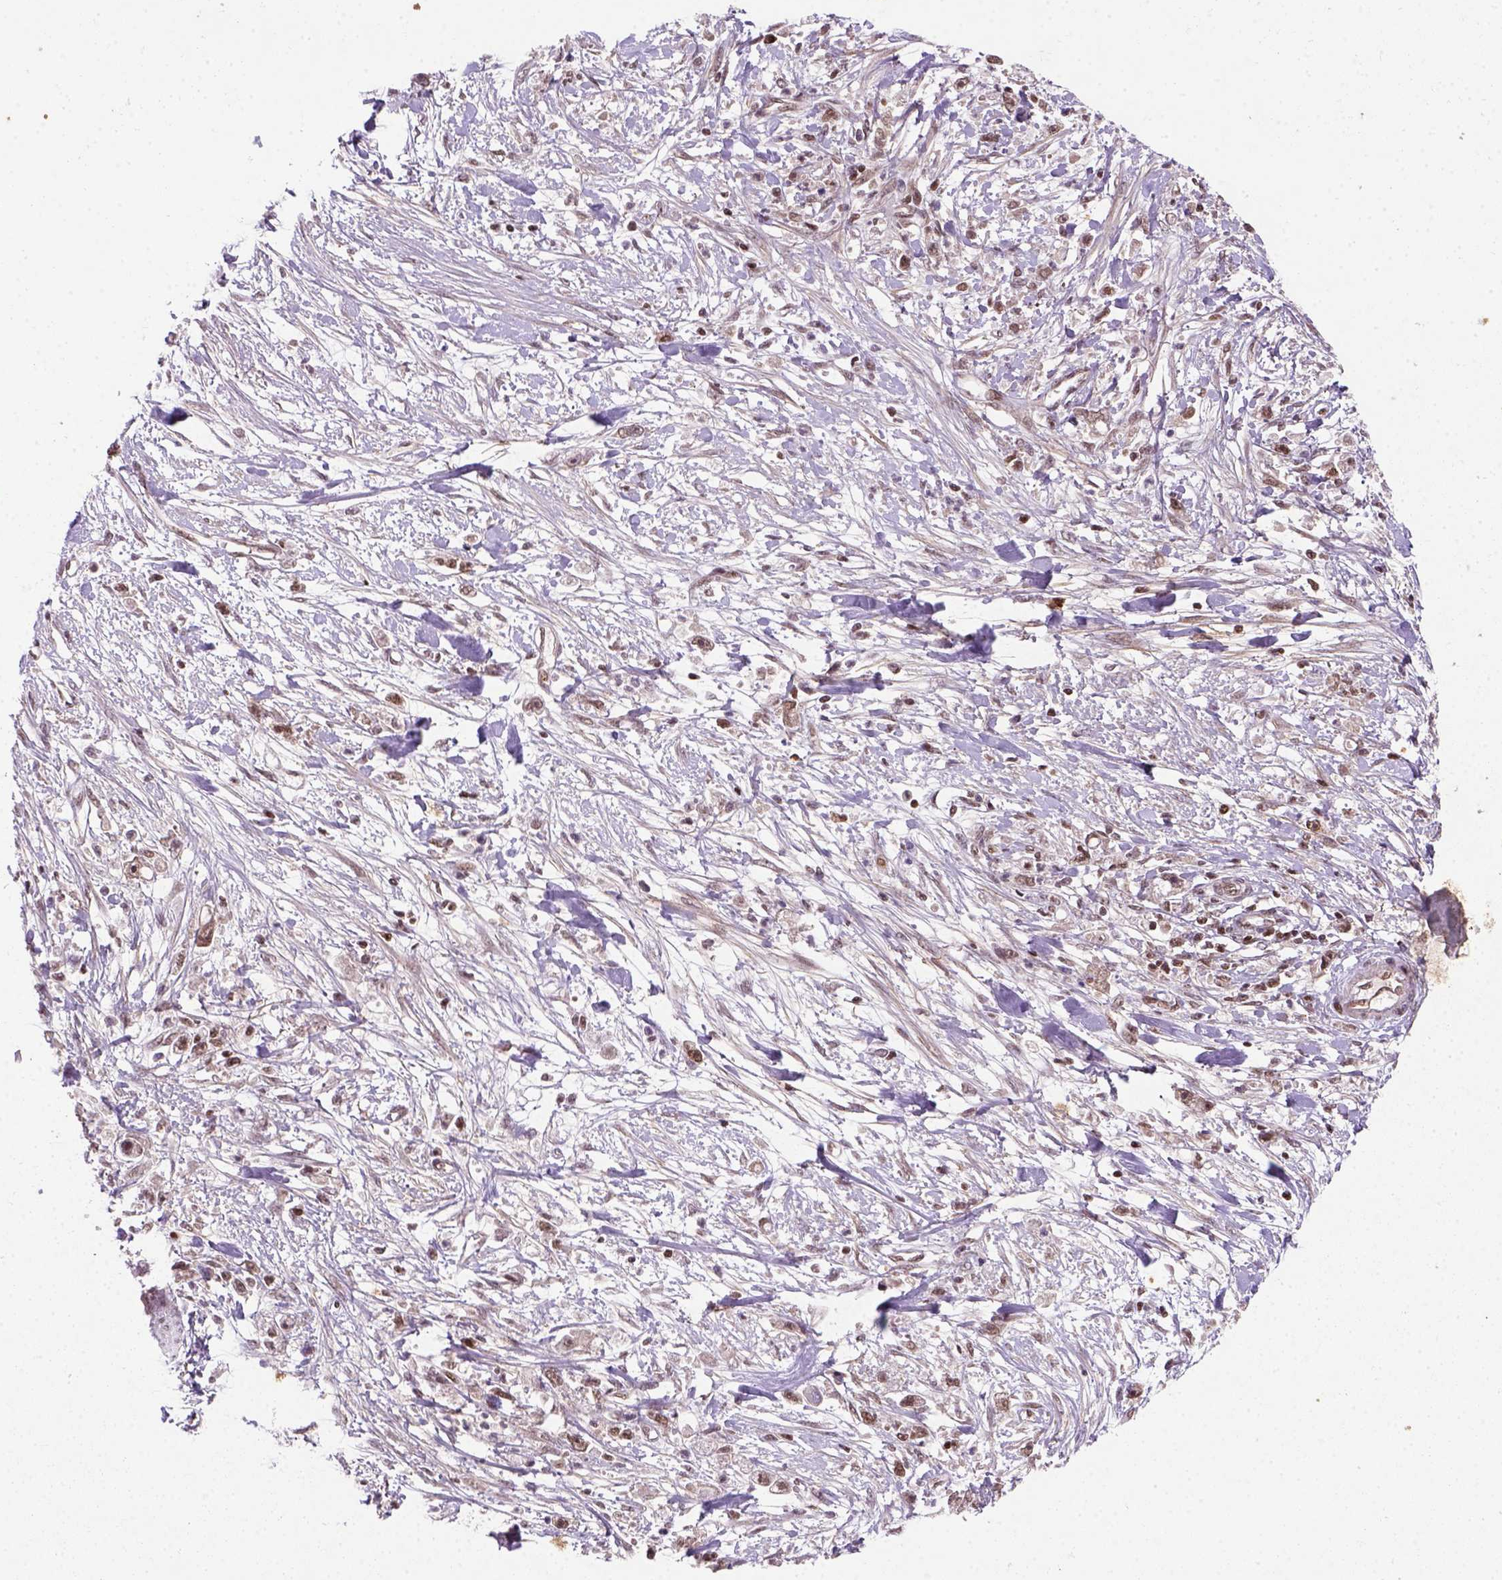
{"staining": {"intensity": "moderate", "quantity": ">75%", "location": "nuclear"}, "tissue": "stomach cancer", "cell_type": "Tumor cells", "image_type": "cancer", "snomed": [{"axis": "morphology", "description": "Adenocarcinoma, NOS"}, {"axis": "topography", "description": "Stomach"}], "caption": "Immunohistochemical staining of stomach cancer demonstrates medium levels of moderate nuclear protein staining in approximately >75% of tumor cells. The protein is stained brown, and the nuclei are stained in blue (DAB IHC with brightfield microscopy, high magnification).", "gene": "MGMT", "patient": {"sex": "female", "age": 59}}